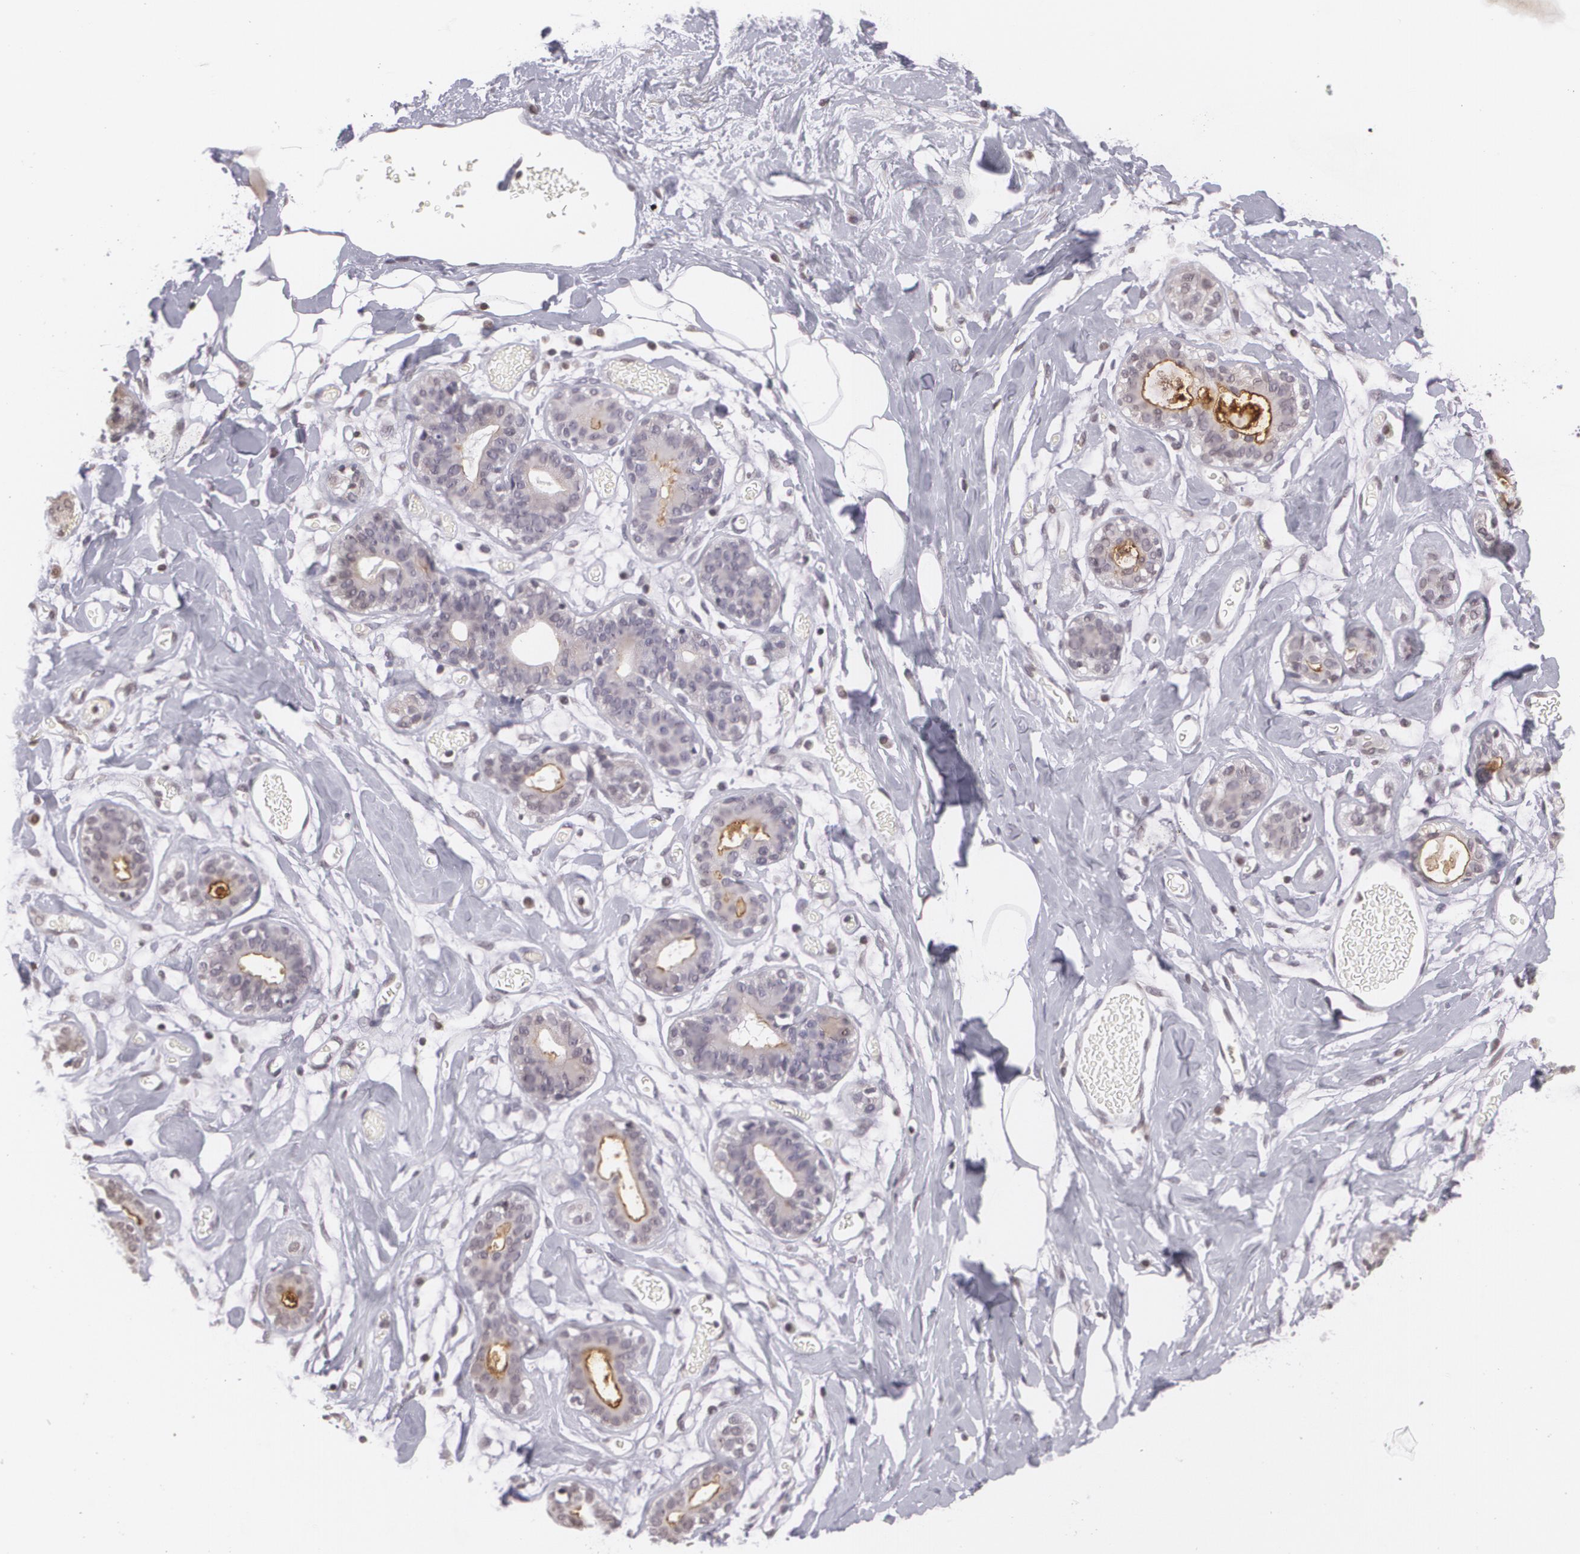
{"staining": {"intensity": "negative", "quantity": "none", "location": "none"}, "tissue": "breast", "cell_type": "Adipocytes", "image_type": "normal", "snomed": [{"axis": "morphology", "description": "Normal tissue, NOS"}, {"axis": "topography", "description": "Breast"}], "caption": "A micrograph of breast stained for a protein displays no brown staining in adipocytes. (DAB immunohistochemistry, high magnification).", "gene": "MUC1", "patient": {"sex": "female", "age": 23}}